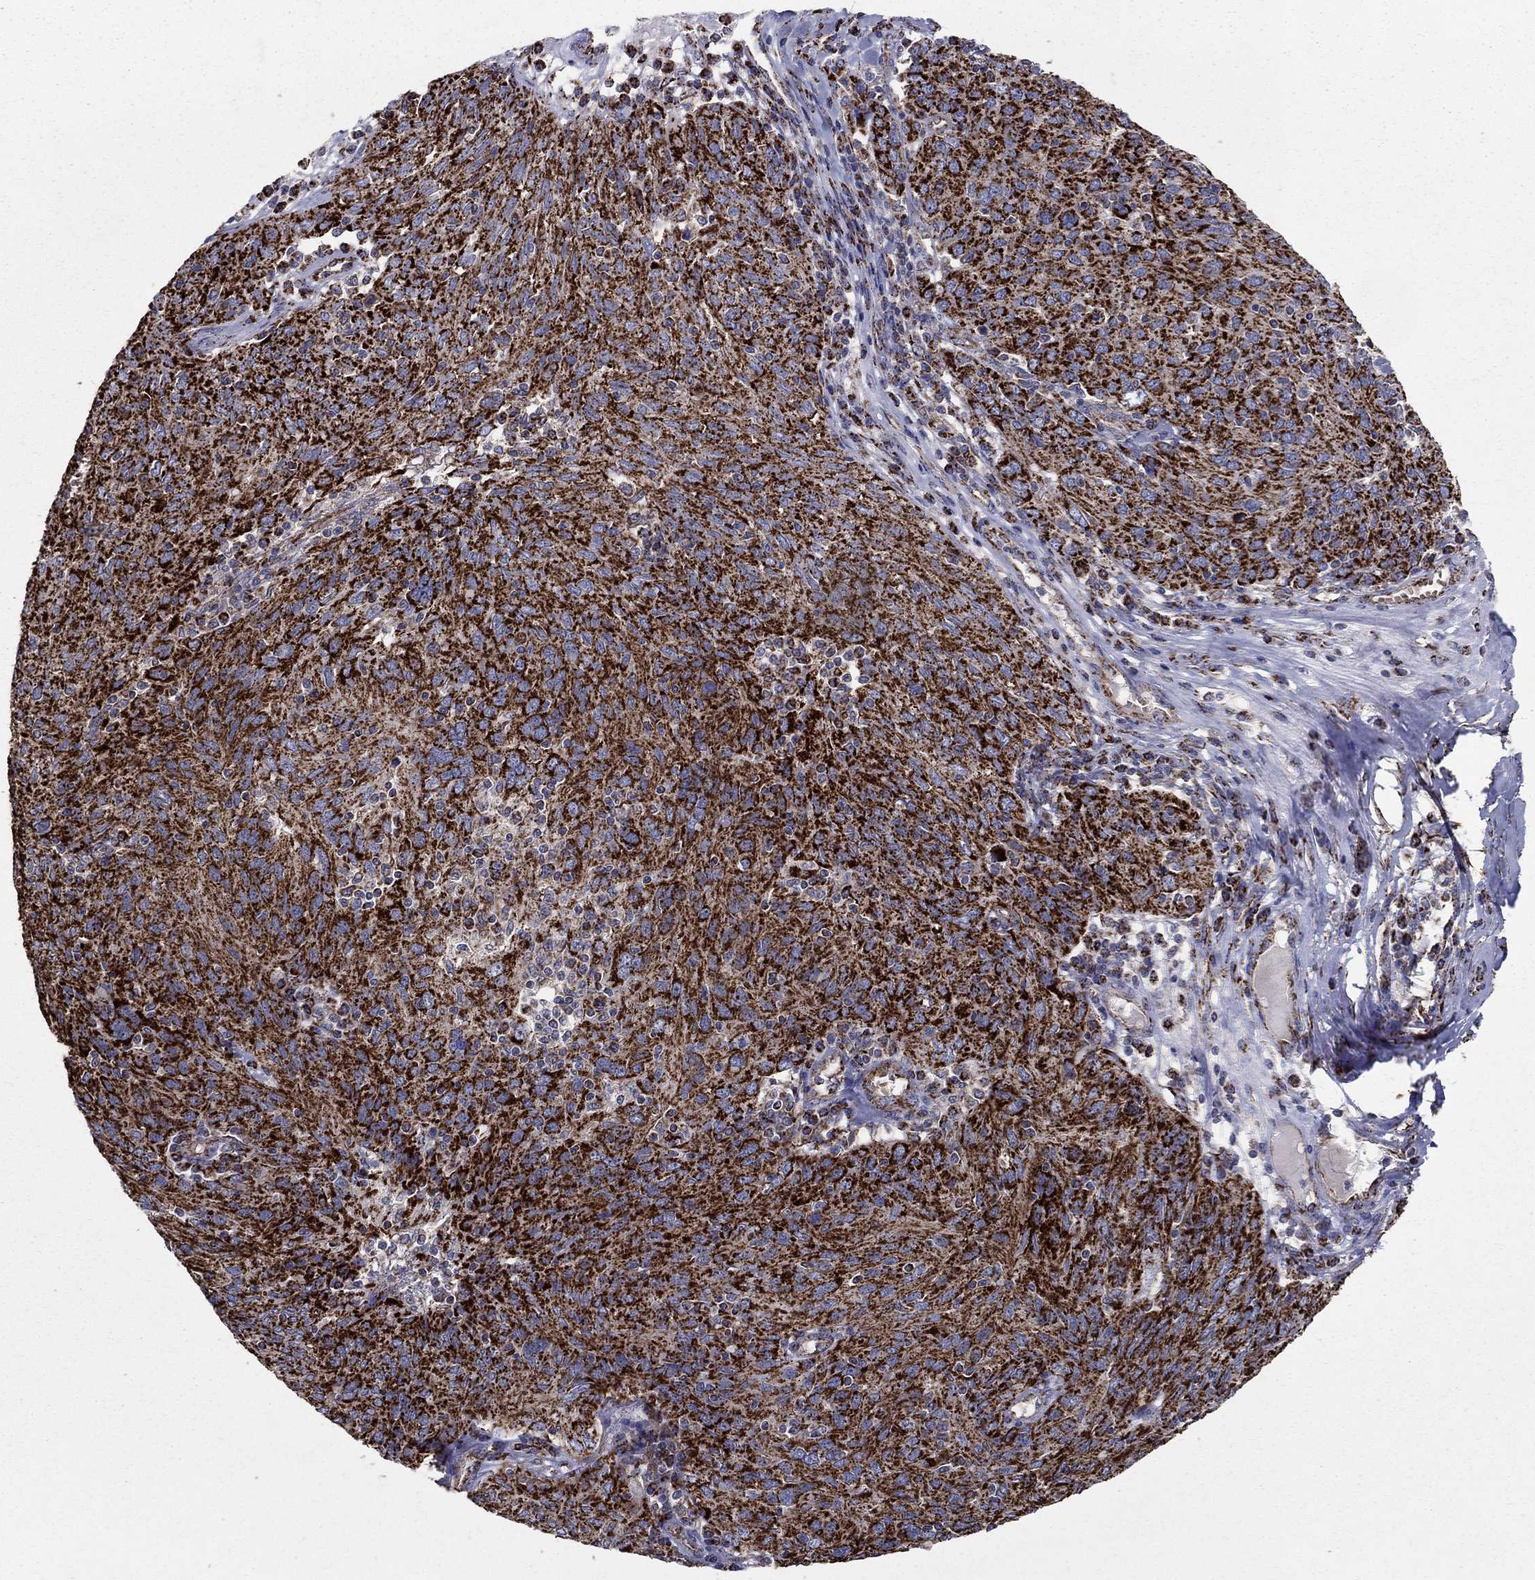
{"staining": {"intensity": "strong", "quantity": ">75%", "location": "cytoplasmic/membranous"}, "tissue": "ovarian cancer", "cell_type": "Tumor cells", "image_type": "cancer", "snomed": [{"axis": "morphology", "description": "Carcinoma, endometroid"}, {"axis": "topography", "description": "Ovary"}], "caption": "Immunohistochemical staining of human ovarian cancer (endometroid carcinoma) exhibits high levels of strong cytoplasmic/membranous staining in about >75% of tumor cells. Nuclei are stained in blue.", "gene": "GCSH", "patient": {"sex": "female", "age": 50}}